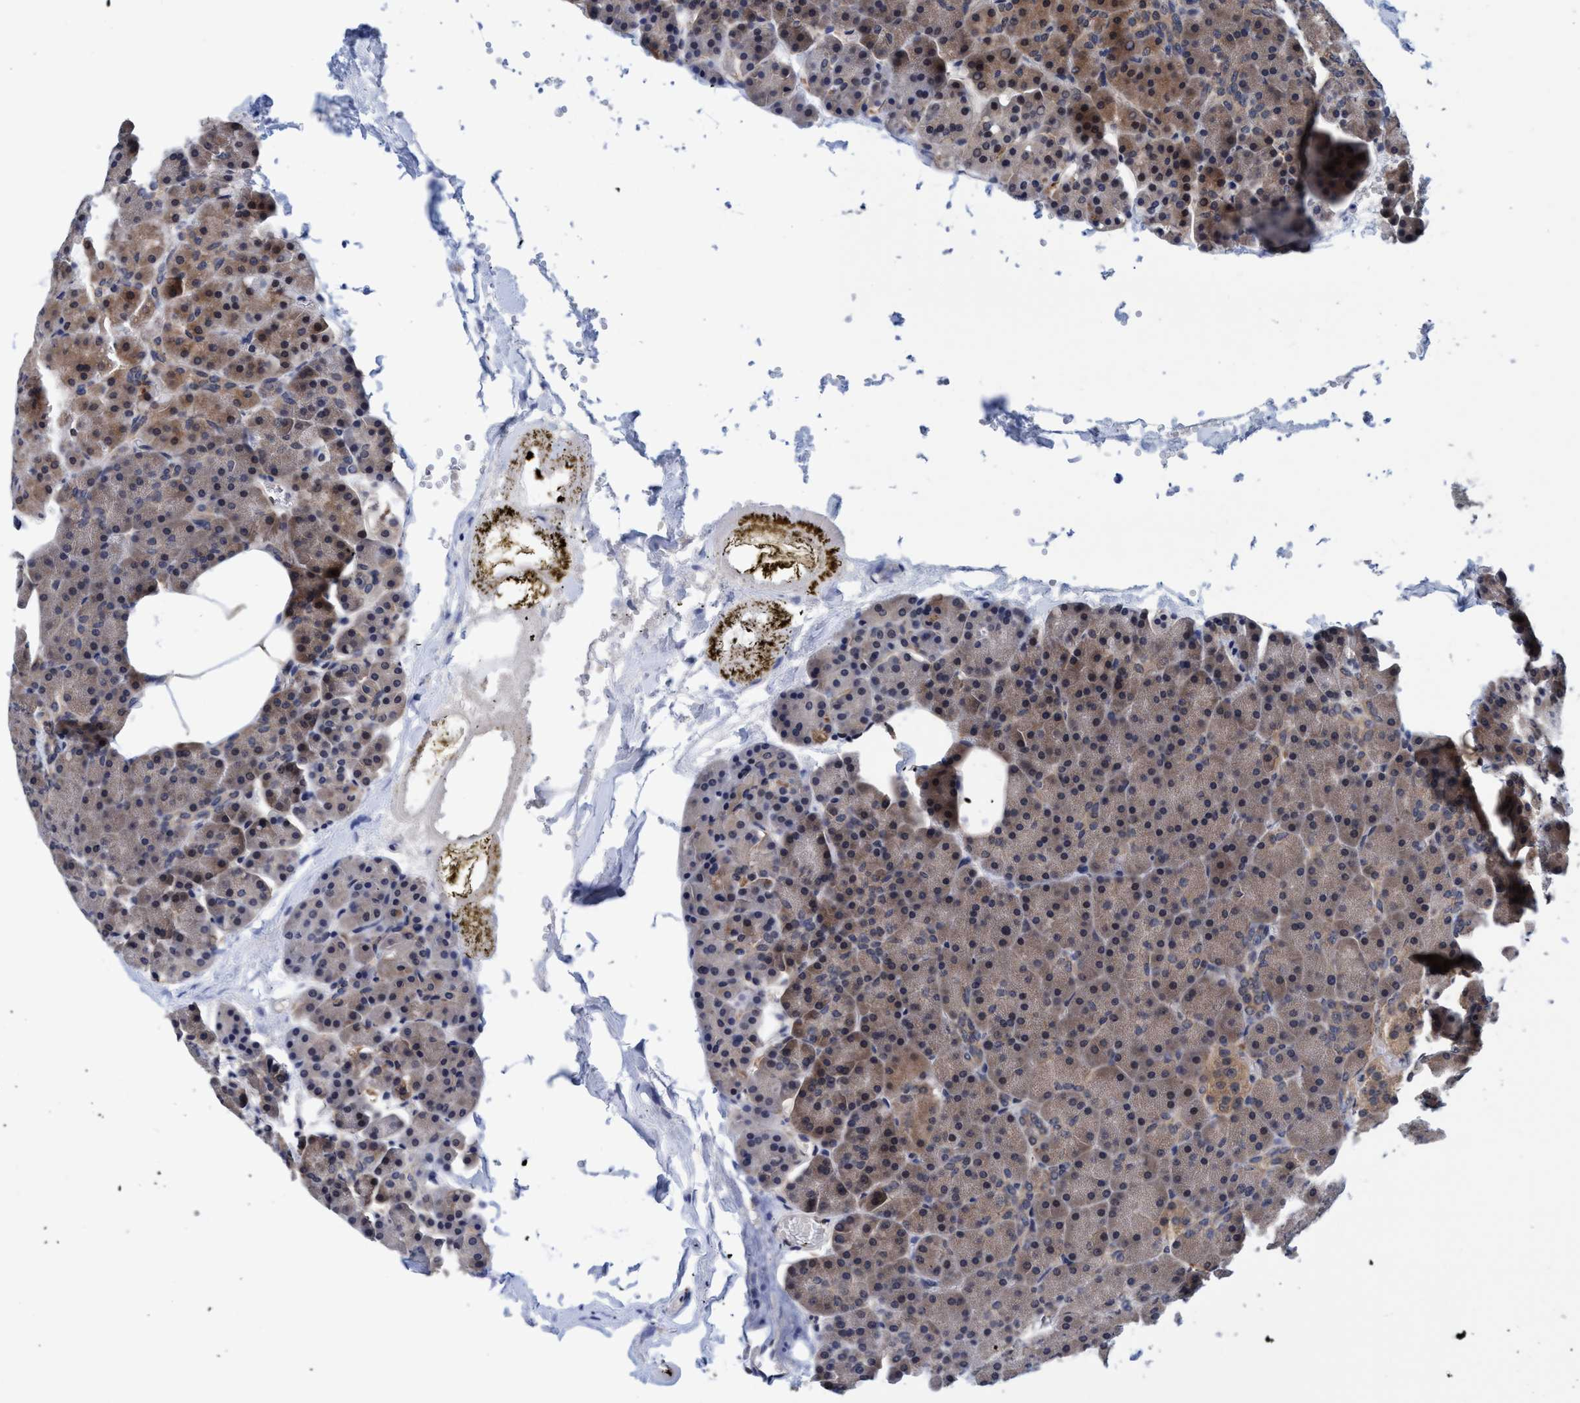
{"staining": {"intensity": "weak", "quantity": "25%-75%", "location": "cytoplasmic/membranous"}, "tissue": "pancreas", "cell_type": "Exocrine glandular cells", "image_type": "normal", "snomed": [{"axis": "morphology", "description": "Normal tissue, NOS"}, {"axis": "topography", "description": "Pancreas"}], "caption": "The image reveals staining of normal pancreas, revealing weak cytoplasmic/membranous protein positivity (brown color) within exocrine glandular cells. (DAB (3,3'-diaminobenzidine) IHC, brown staining for protein, blue staining for nuclei).", "gene": "PSMD12", "patient": {"sex": "female", "age": 35}}